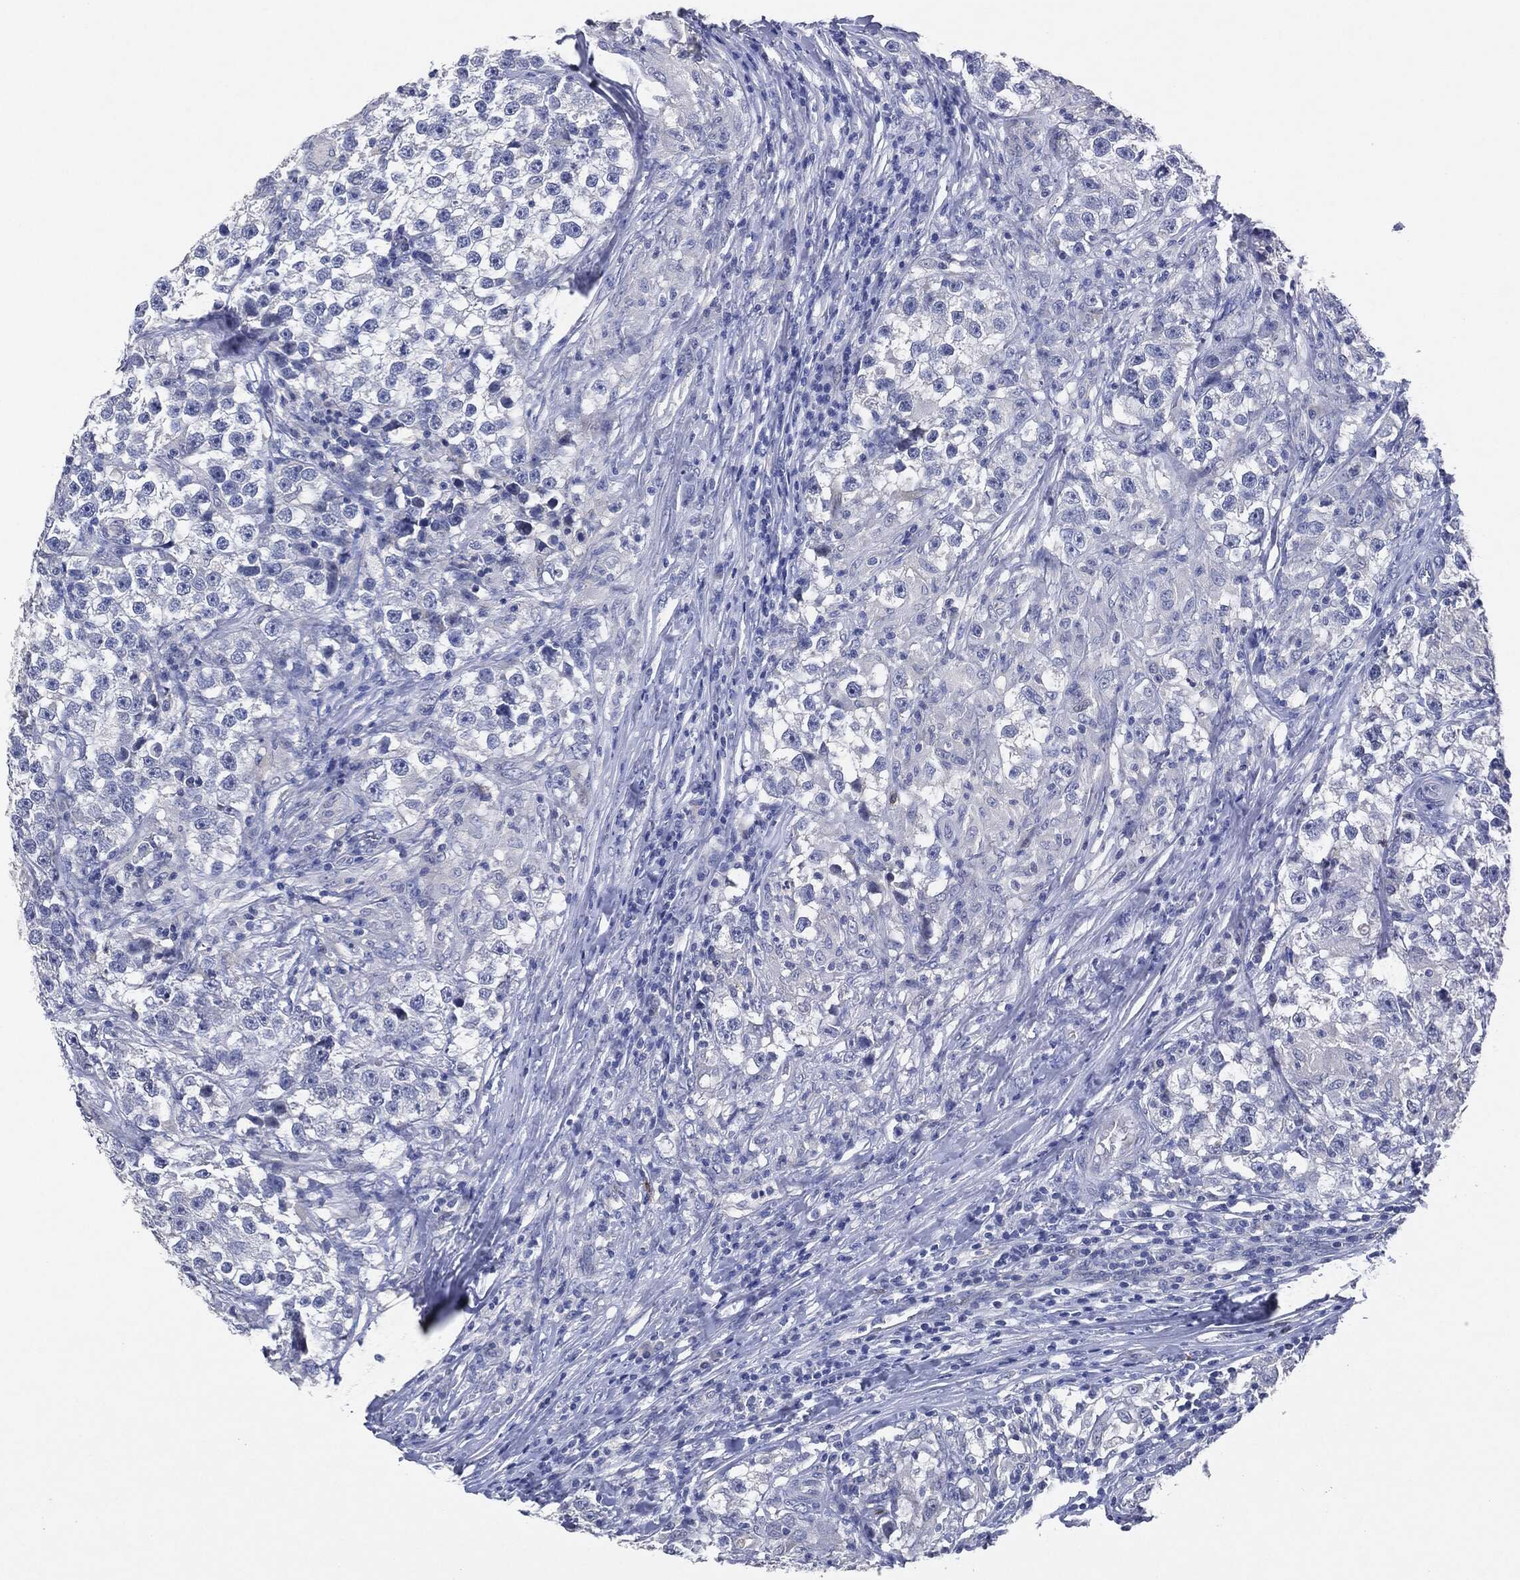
{"staining": {"intensity": "negative", "quantity": "none", "location": "none"}, "tissue": "testis cancer", "cell_type": "Tumor cells", "image_type": "cancer", "snomed": [{"axis": "morphology", "description": "Seminoma, NOS"}, {"axis": "topography", "description": "Testis"}], "caption": "Immunohistochemistry (IHC) of human seminoma (testis) displays no staining in tumor cells.", "gene": "NTRK1", "patient": {"sex": "male", "age": 46}}